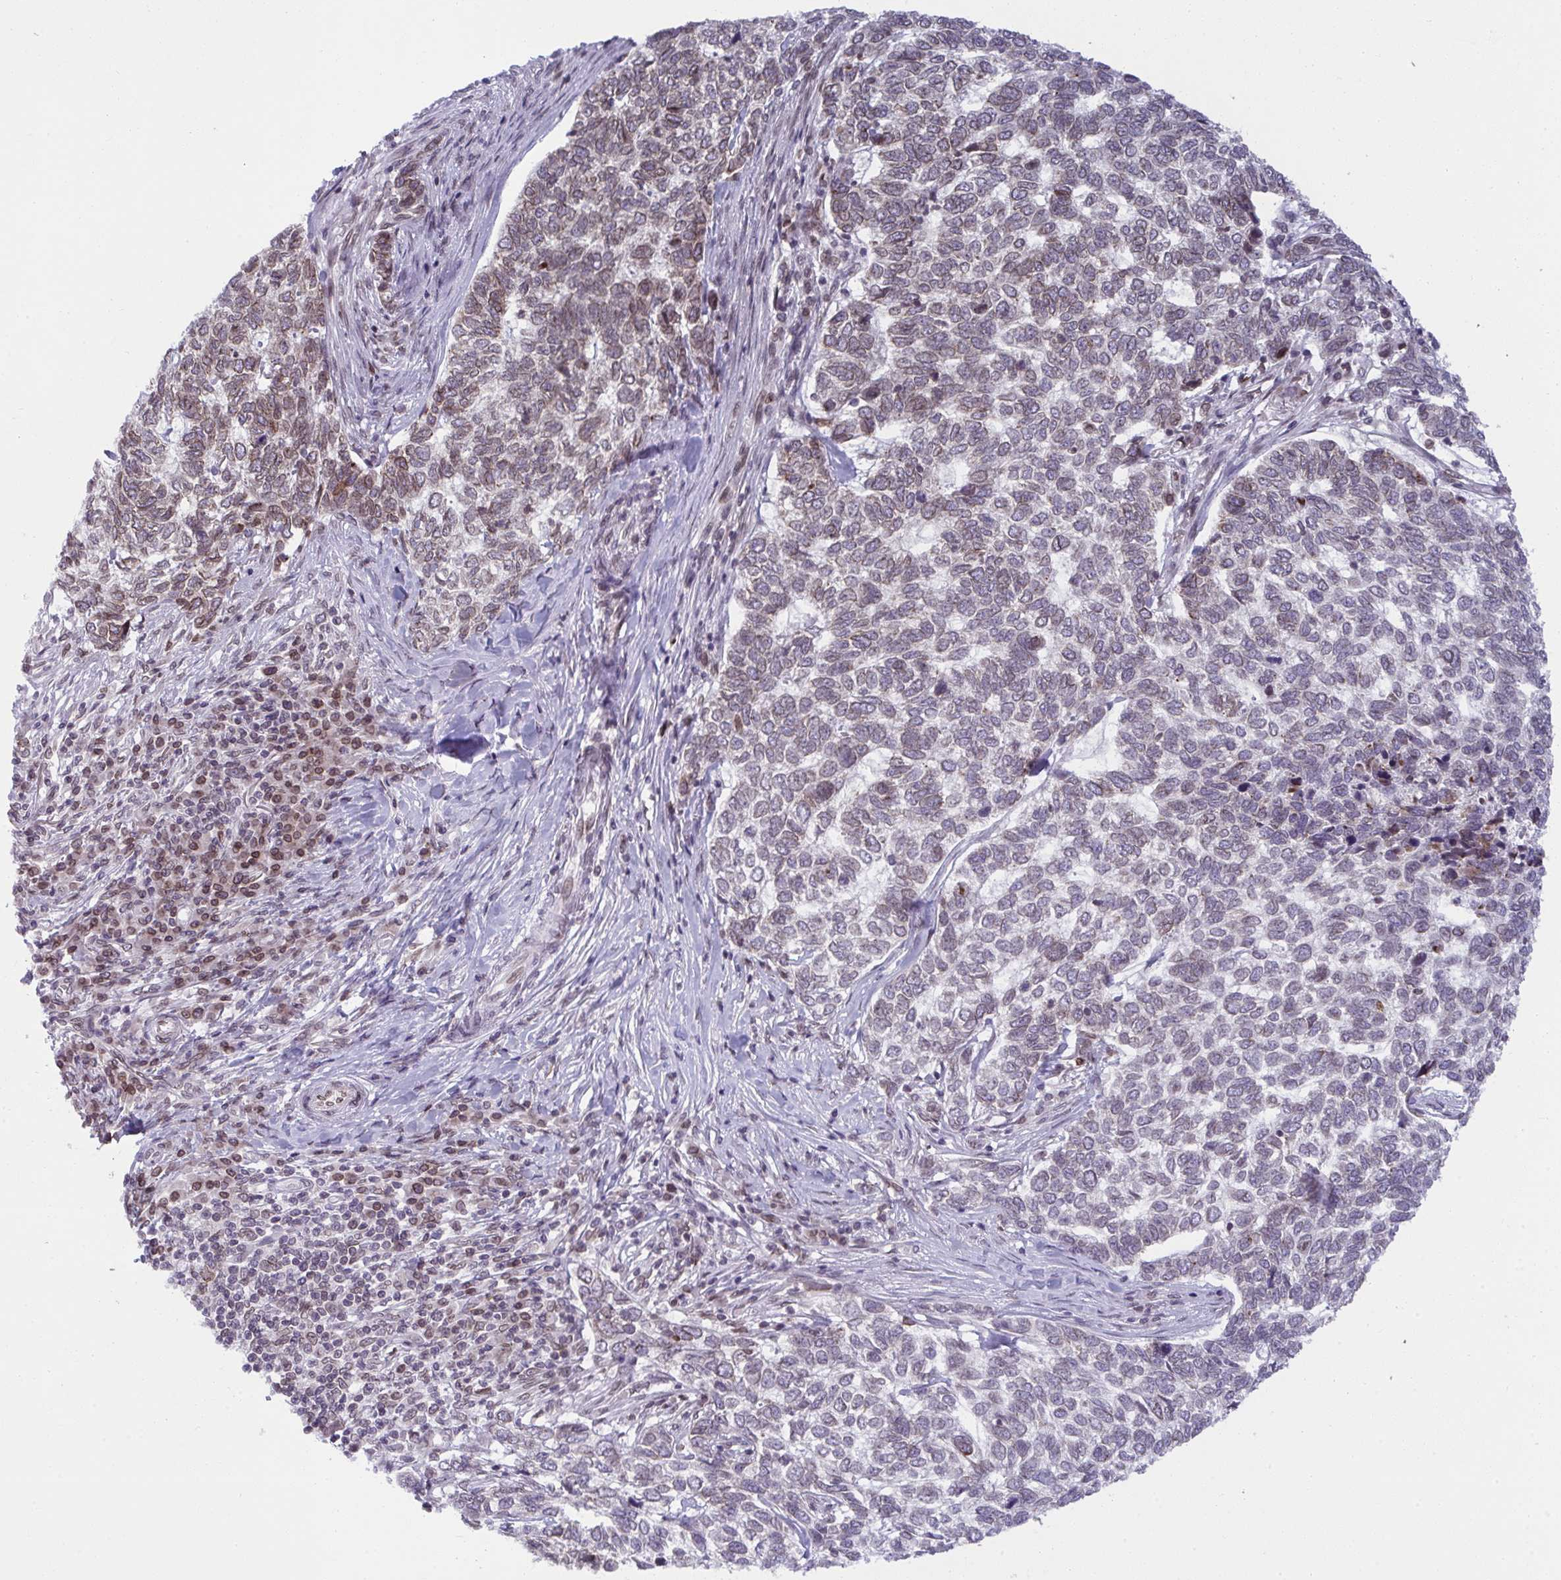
{"staining": {"intensity": "moderate", "quantity": "25%-75%", "location": "cytoplasmic/membranous,nuclear"}, "tissue": "skin cancer", "cell_type": "Tumor cells", "image_type": "cancer", "snomed": [{"axis": "morphology", "description": "Basal cell carcinoma"}, {"axis": "topography", "description": "Skin"}], "caption": "IHC of skin cancer (basal cell carcinoma) demonstrates medium levels of moderate cytoplasmic/membranous and nuclear expression in approximately 25%-75% of tumor cells.", "gene": "RANBP2", "patient": {"sex": "female", "age": 65}}